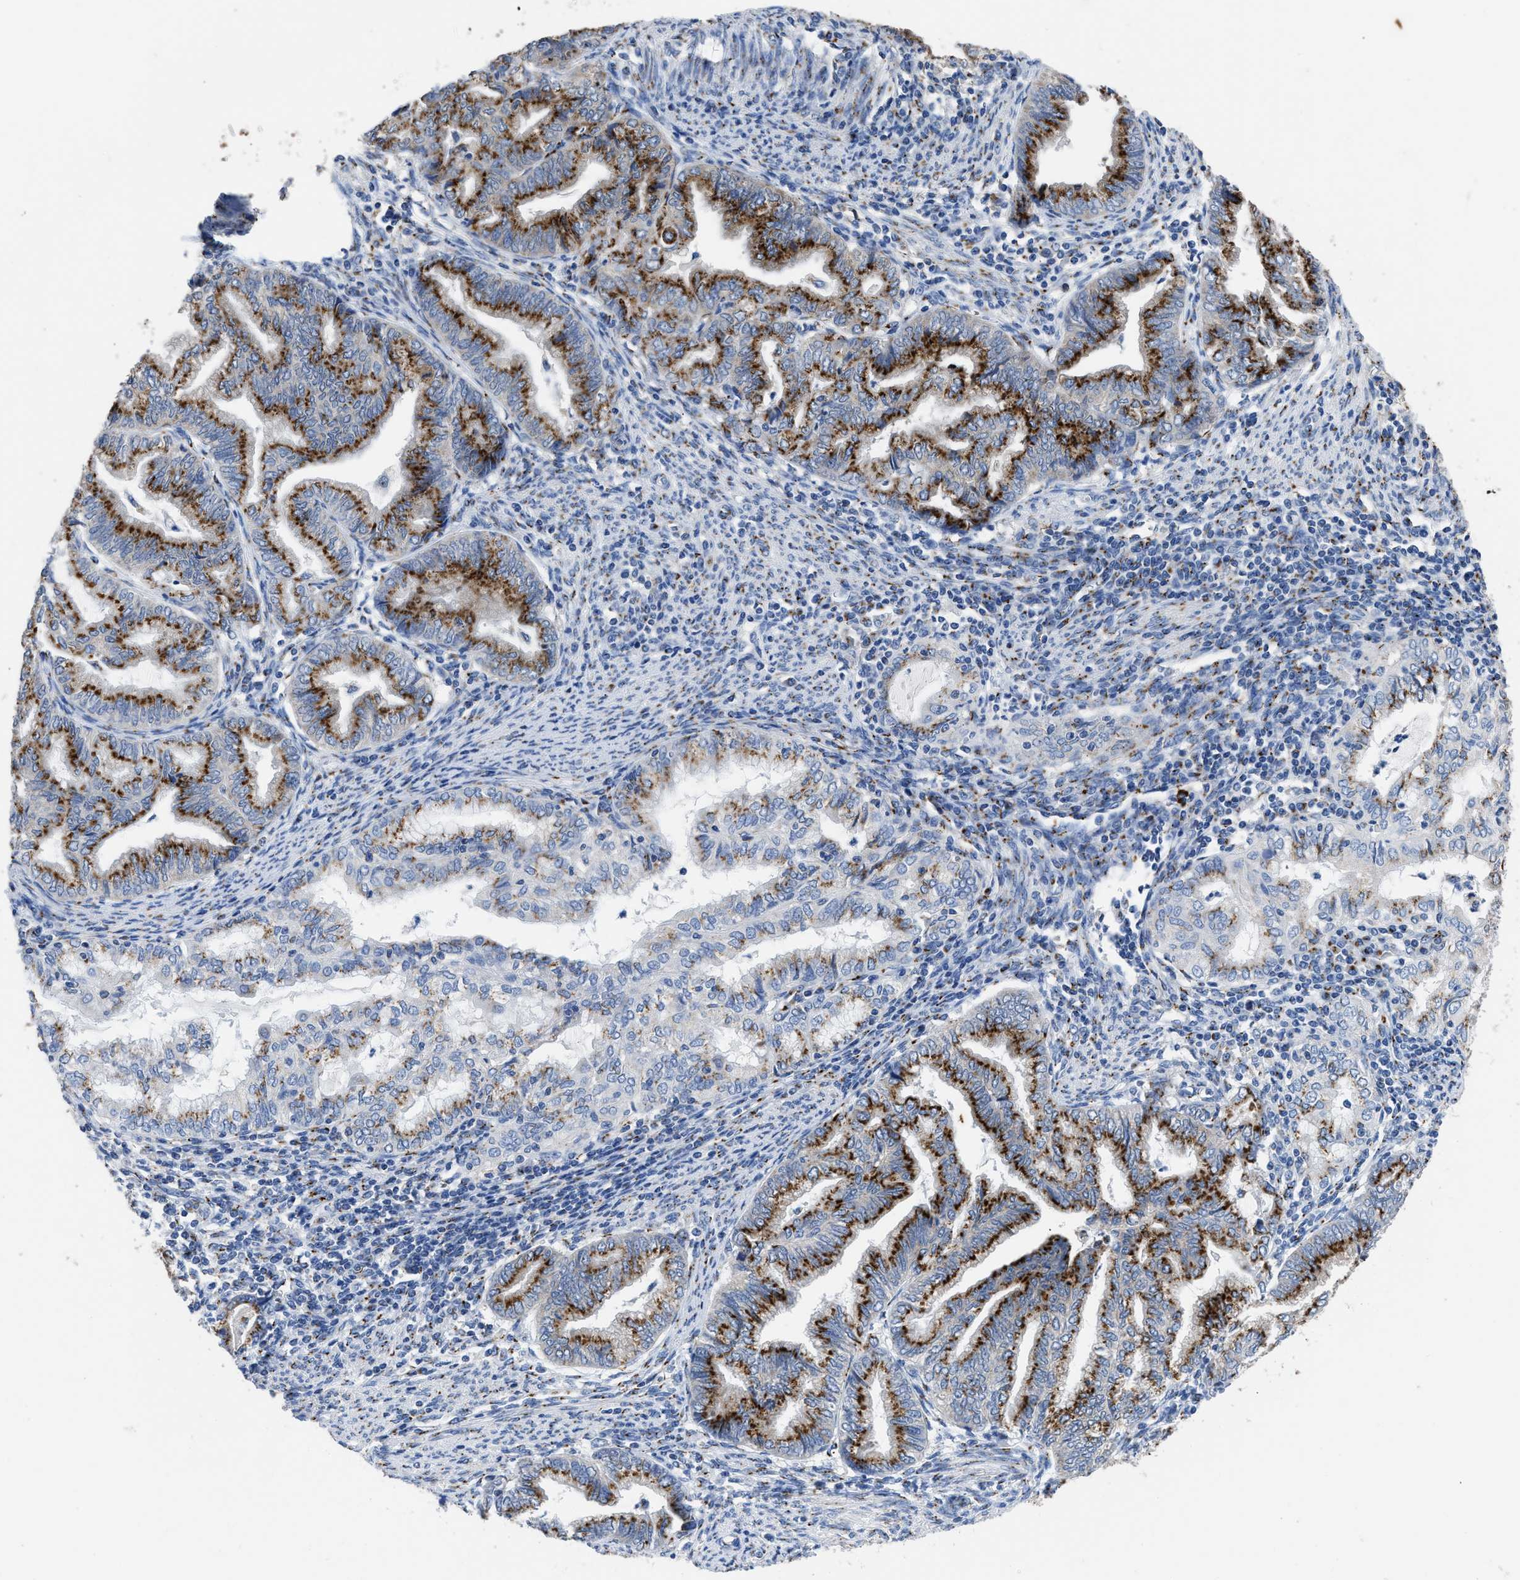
{"staining": {"intensity": "strong", "quantity": ">75%", "location": "cytoplasmic/membranous"}, "tissue": "endometrial cancer", "cell_type": "Tumor cells", "image_type": "cancer", "snomed": [{"axis": "morphology", "description": "Adenocarcinoma, NOS"}, {"axis": "topography", "description": "Endometrium"}], "caption": "Immunohistochemistry (IHC) micrograph of neoplastic tissue: endometrial cancer (adenocarcinoma) stained using IHC displays high levels of strong protein expression localized specifically in the cytoplasmic/membranous of tumor cells, appearing as a cytoplasmic/membranous brown color.", "gene": "TMEM87A", "patient": {"sex": "female", "age": 79}}